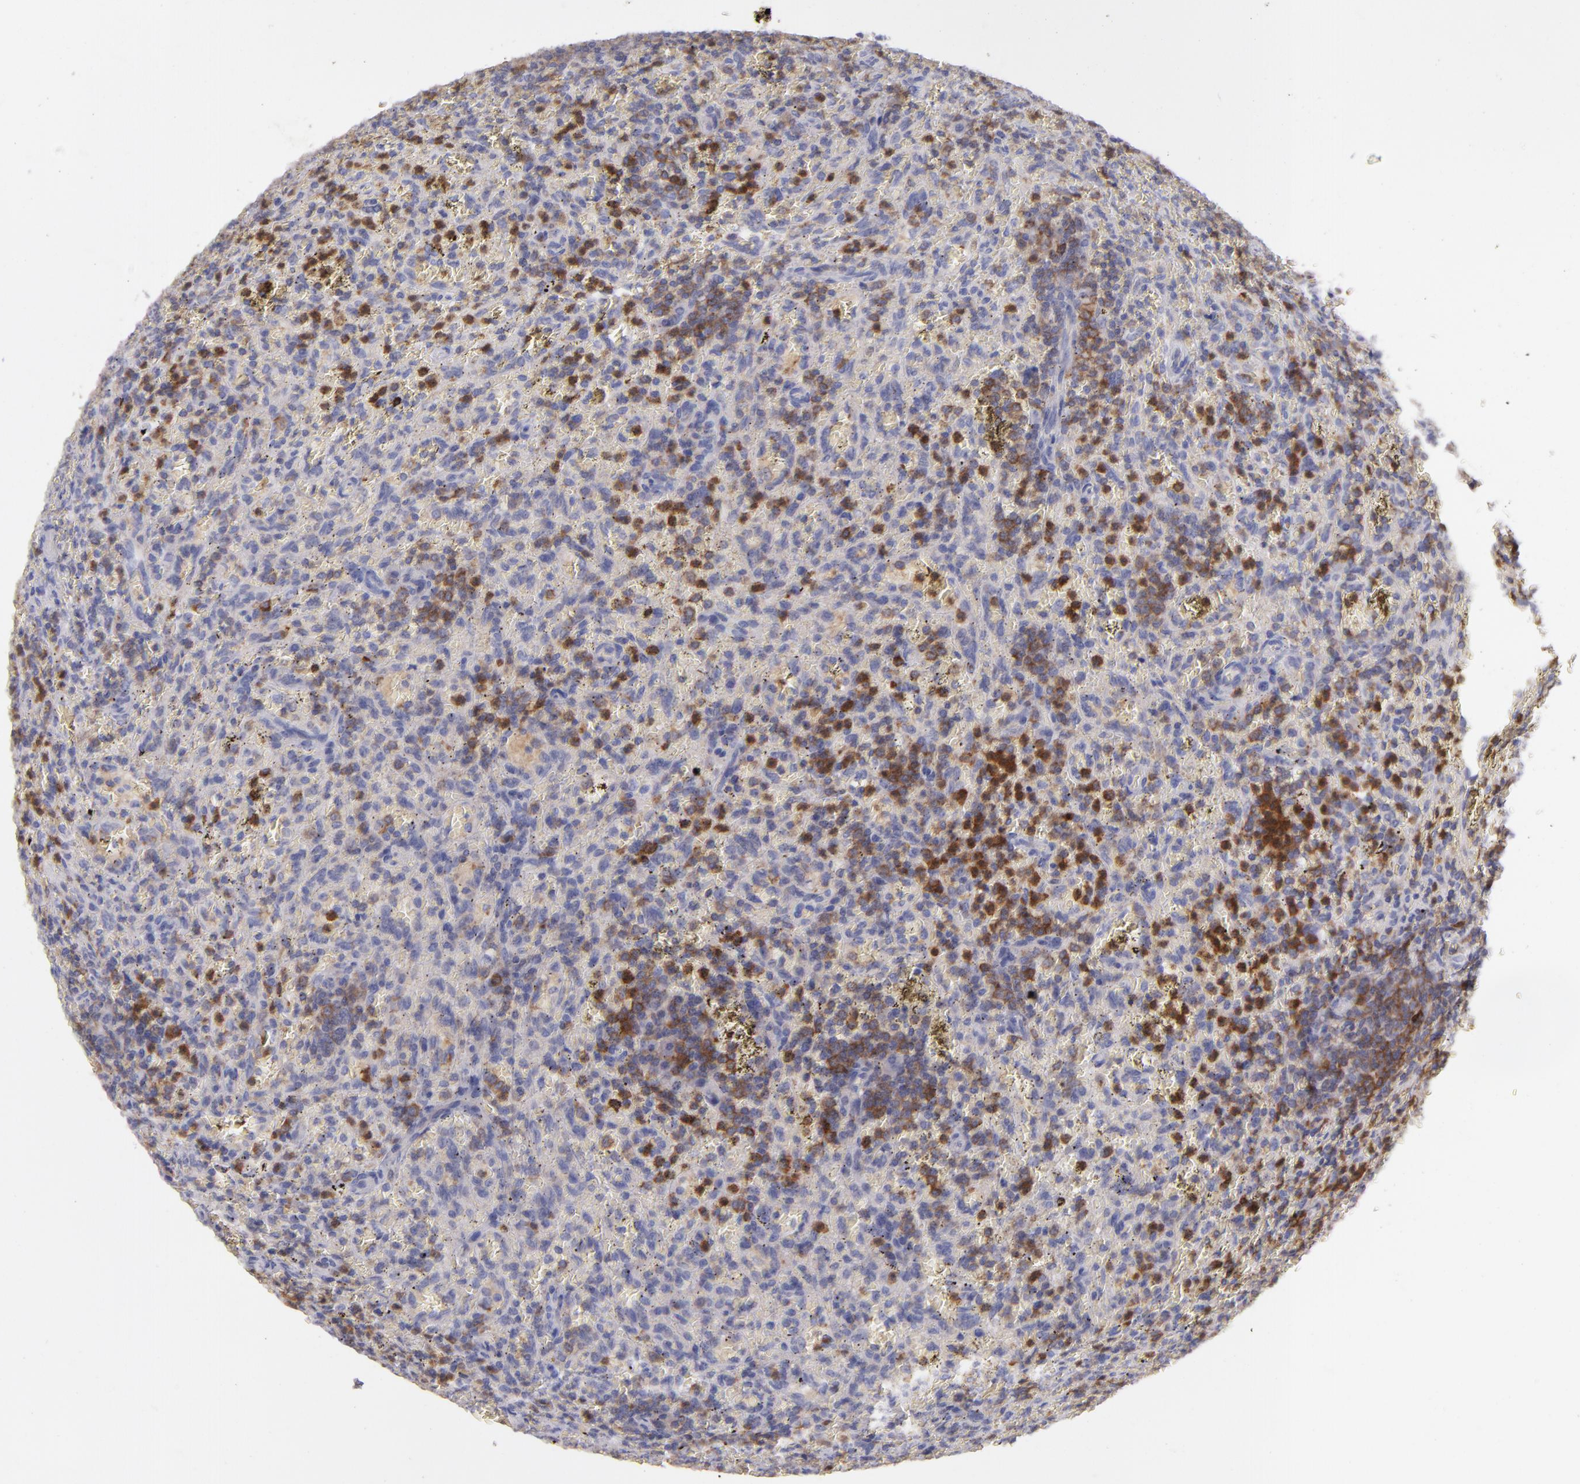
{"staining": {"intensity": "strong", "quantity": "<25%", "location": "cytoplasmic/membranous"}, "tissue": "lymphoma", "cell_type": "Tumor cells", "image_type": "cancer", "snomed": [{"axis": "morphology", "description": "Malignant lymphoma, non-Hodgkin's type, Low grade"}, {"axis": "topography", "description": "Spleen"}], "caption": "Human low-grade malignant lymphoma, non-Hodgkin's type stained with a brown dye displays strong cytoplasmic/membranous positive expression in about <25% of tumor cells.", "gene": "MMP10", "patient": {"sex": "female", "age": 64}}